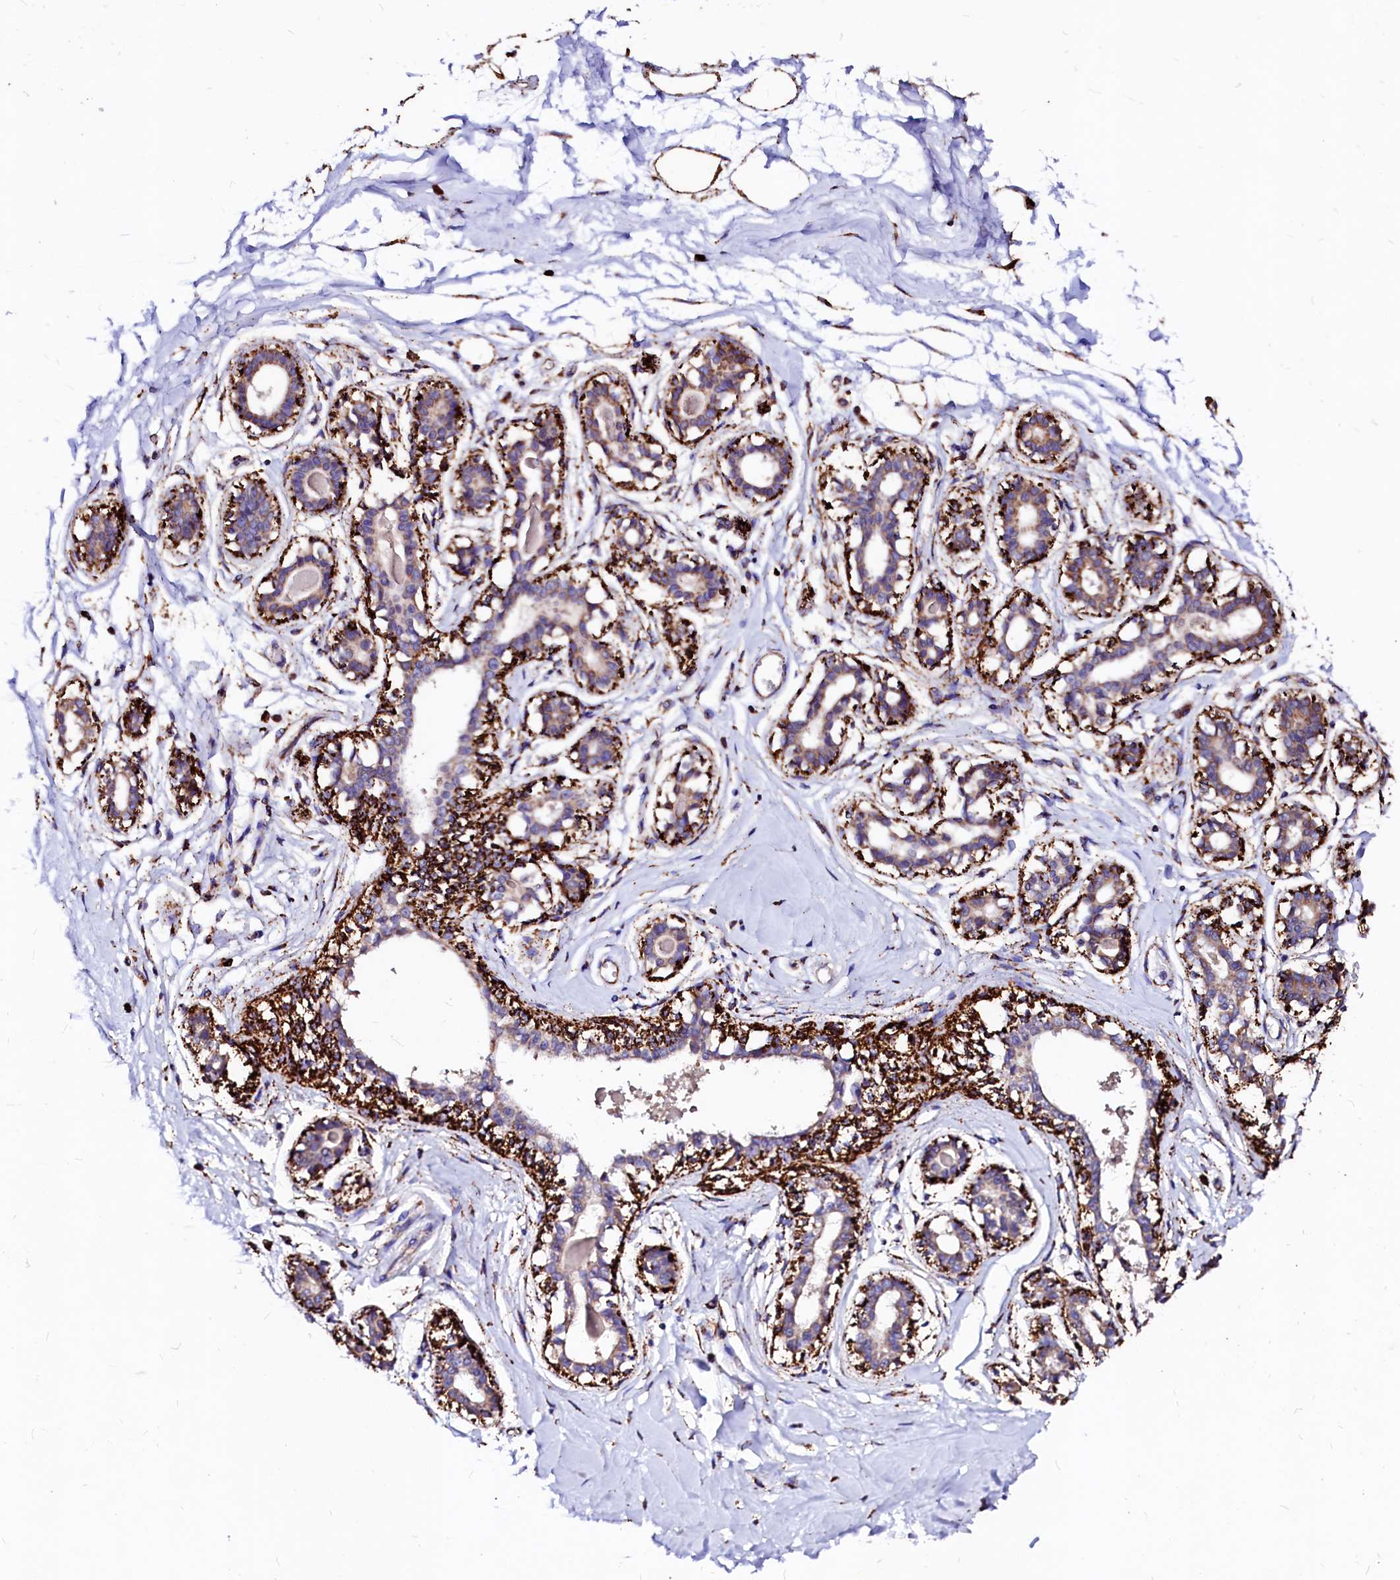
{"staining": {"intensity": "moderate", "quantity": ">75%", "location": "cytoplasmic/membranous"}, "tissue": "breast", "cell_type": "Adipocytes", "image_type": "normal", "snomed": [{"axis": "morphology", "description": "Normal tissue, NOS"}, {"axis": "topography", "description": "Breast"}], "caption": "Moderate cytoplasmic/membranous staining is identified in approximately >75% of adipocytes in unremarkable breast. The staining is performed using DAB (3,3'-diaminobenzidine) brown chromogen to label protein expression. The nuclei are counter-stained blue using hematoxylin.", "gene": "MAOB", "patient": {"sex": "female", "age": 45}}